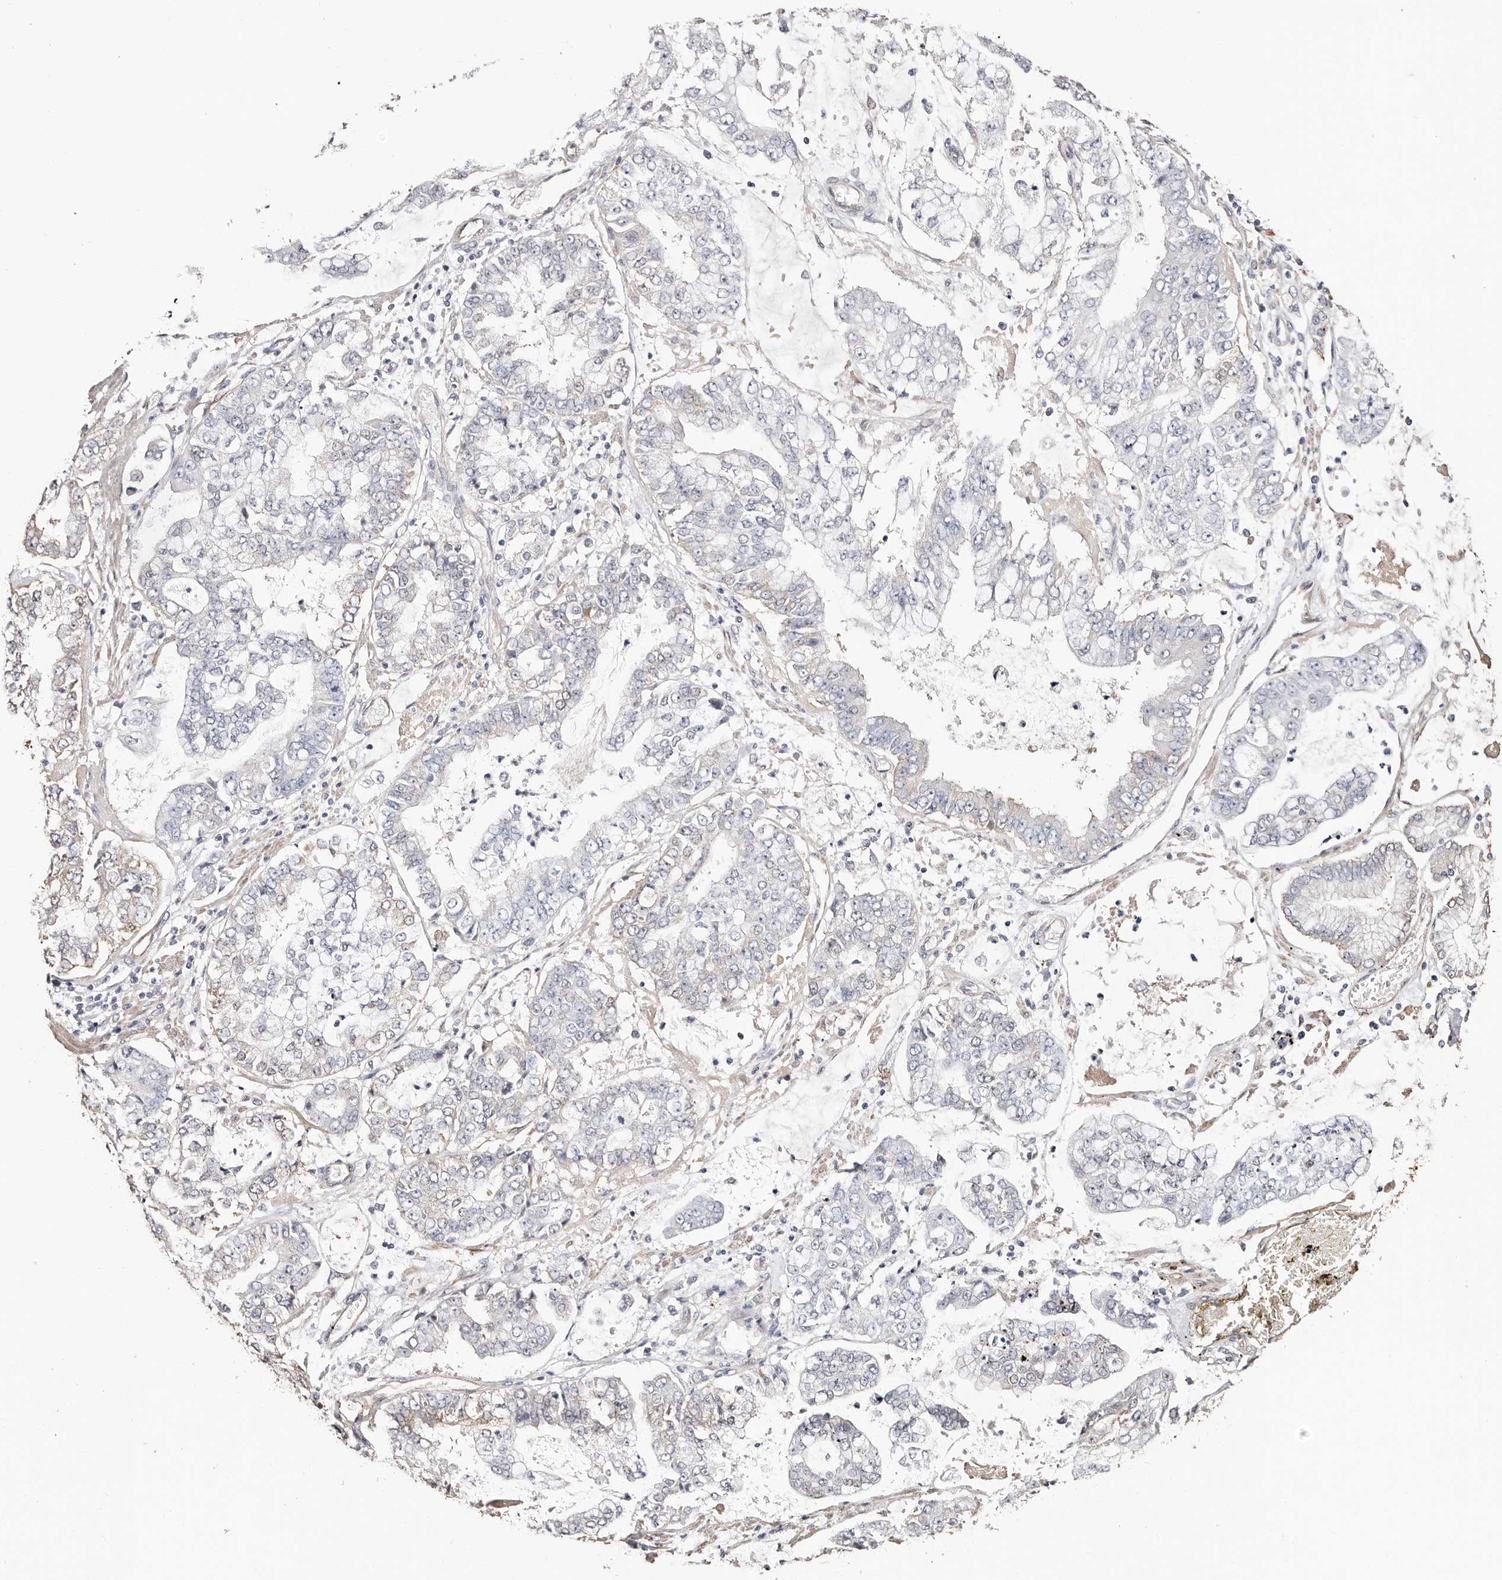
{"staining": {"intensity": "negative", "quantity": "none", "location": "none"}, "tissue": "stomach cancer", "cell_type": "Tumor cells", "image_type": "cancer", "snomed": [{"axis": "morphology", "description": "Adenocarcinoma, NOS"}, {"axis": "topography", "description": "Stomach"}], "caption": "Histopathology image shows no protein expression in tumor cells of stomach adenocarcinoma tissue.", "gene": "TGM2", "patient": {"sex": "male", "age": 76}}